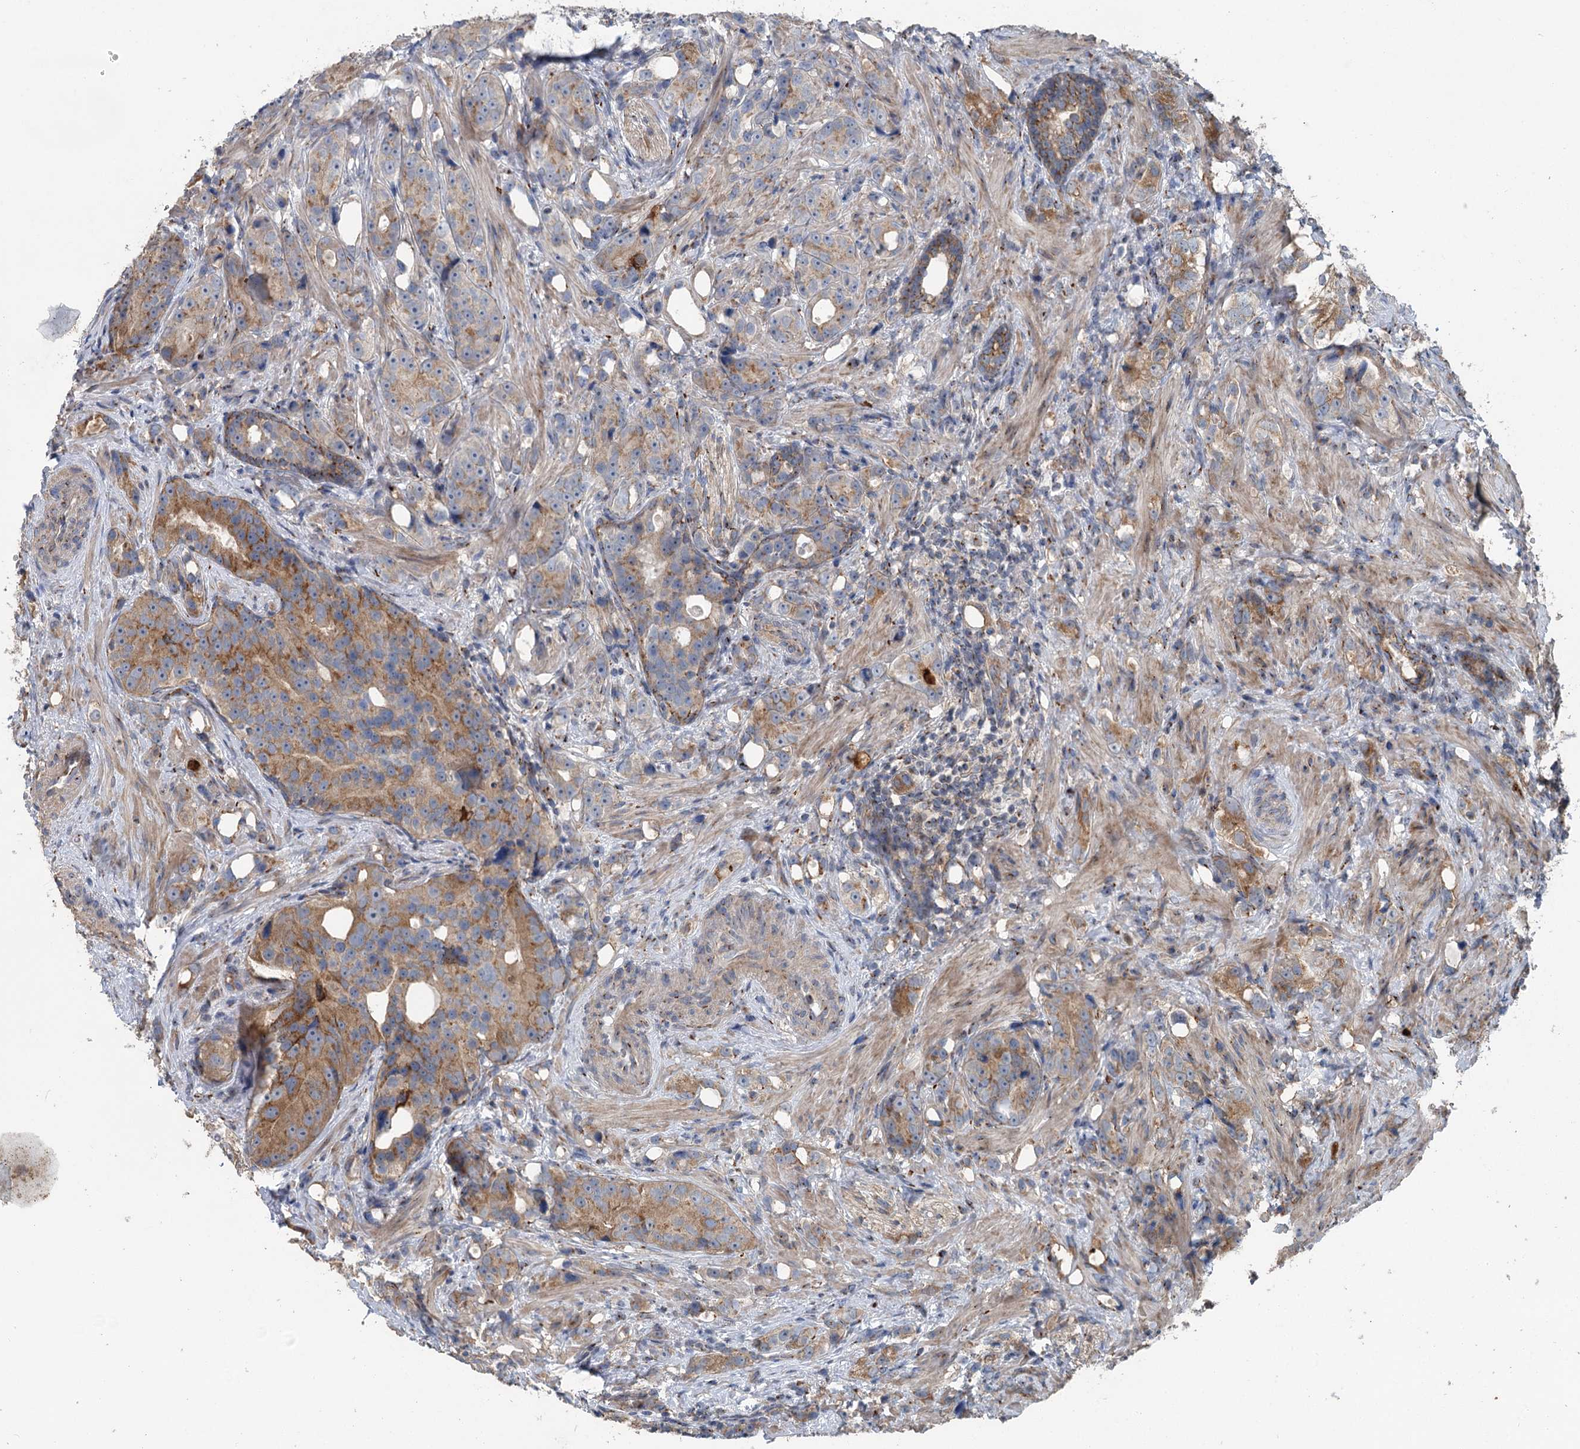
{"staining": {"intensity": "moderate", "quantity": "25%-75%", "location": "cytoplasmic/membranous"}, "tissue": "prostate cancer", "cell_type": "Tumor cells", "image_type": "cancer", "snomed": [{"axis": "morphology", "description": "Adenocarcinoma, High grade"}, {"axis": "topography", "description": "Prostate"}], "caption": "High-power microscopy captured an immunohistochemistry (IHC) histopathology image of adenocarcinoma (high-grade) (prostate), revealing moderate cytoplasmic/membranous staining in about 25%-75% of tumor cells.", "gene": "ITIH5", "patient": {"sex": "male", "age": 63}}